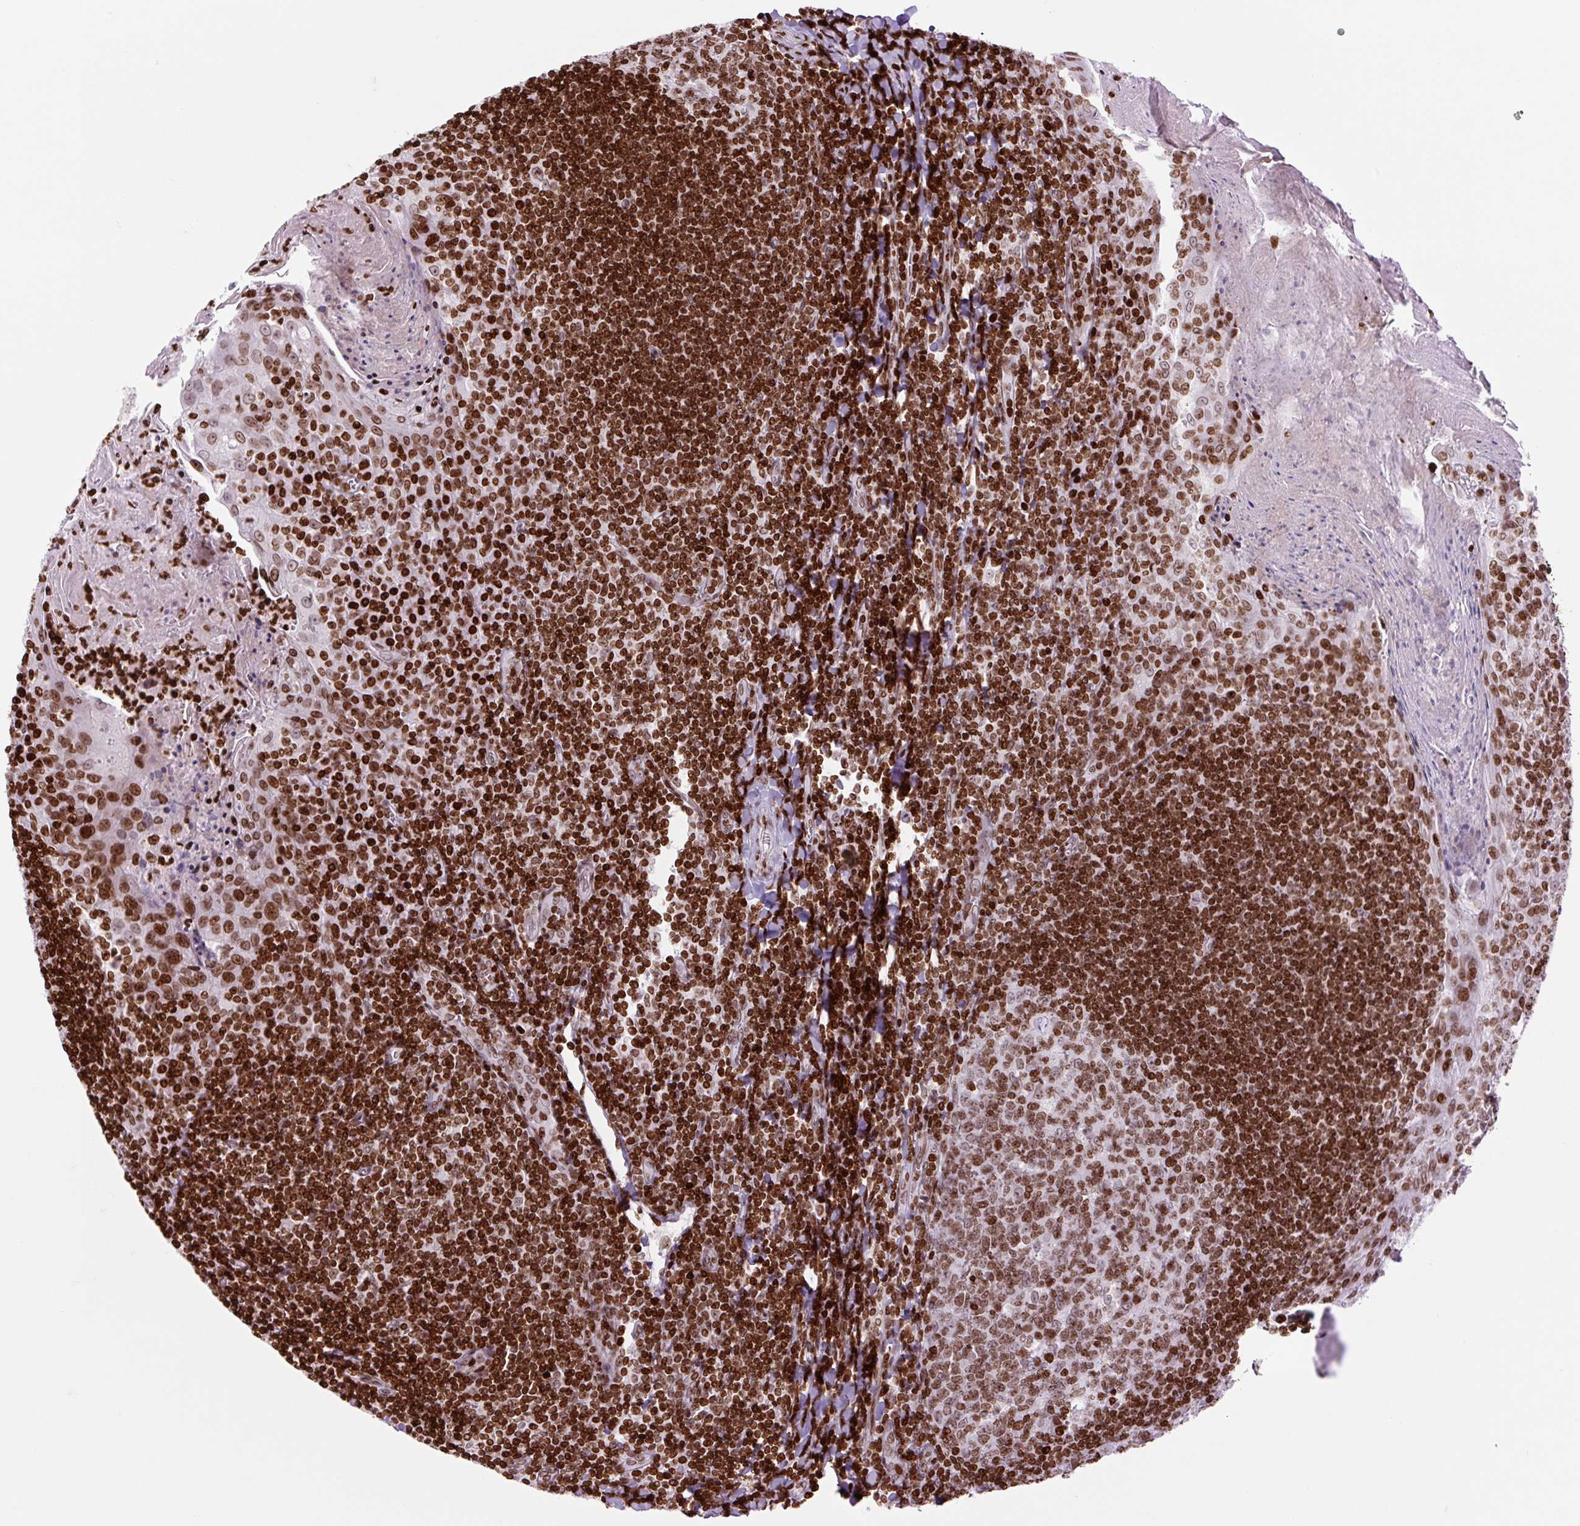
{"staining": {"intensity": "moderate", "quantity": ">75%", "location": "nuclear"}, "tissue": "tonsil", "cell_type": "Germinal center cells", "image_type": "normal", "snomed": [{"axis": "morphology", "description": "Normal tissue, NOS"}, {"axis": "topography", "description": "Tonsil"}], "caption": "Immunohistochemistry (DAB (3,3'-diaminobenzidine)) staining of unremarkable tonsil demonstrates moderate nuclear protein staining in approximately >75% of germinal center cells. The staining was performed using DAB (3,3'-diaminobenzidine), with brown indicating positive protein expression. Nuclei are stained blue with hematoxylin.", "gene": "H1", "patient": {"sex": "male", "age": 27}}